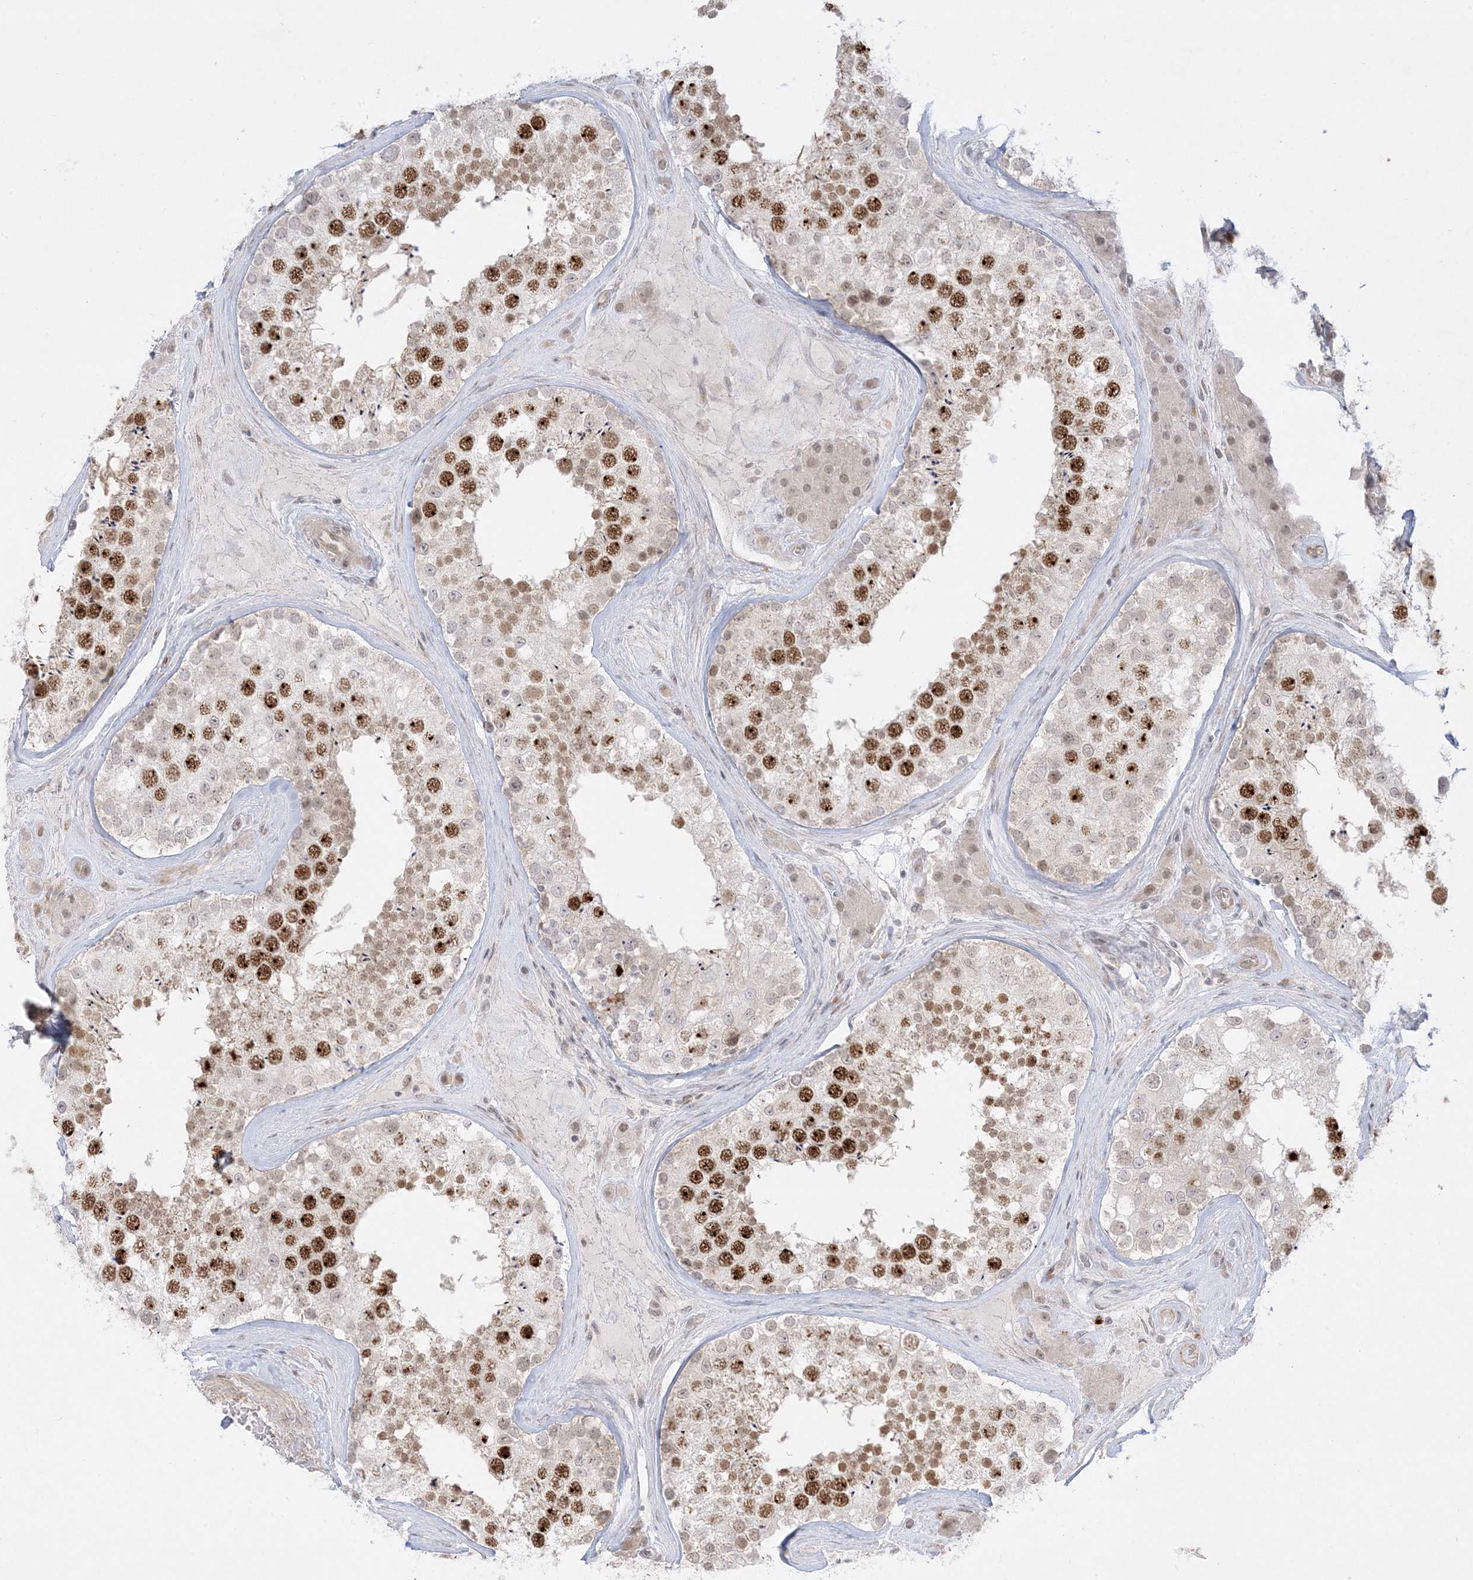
{"staining": {"intensity": "strong", "quantity": "25%-75%", "location": "nuclear"}, "tissue": "testis", "cell_type": "Cells in seminiferous ducts", "image_type": "normal", "snomed": [{"axis": "morphology", "description": "Normal tissue, NOS"}, {"axis": "topography", "description": "Testis"}], "caption": "Protein expression analysis of unremarkable human testis reveals strong nuclear staining in about 25%-75% of cells in seminiferous ducts. (DAB (3,3'-diaminobenzidine) IHC with brightfield microscopy, high magnification).", "gene": "PTK6", "patient": {"sex": "male", "age": 46}}